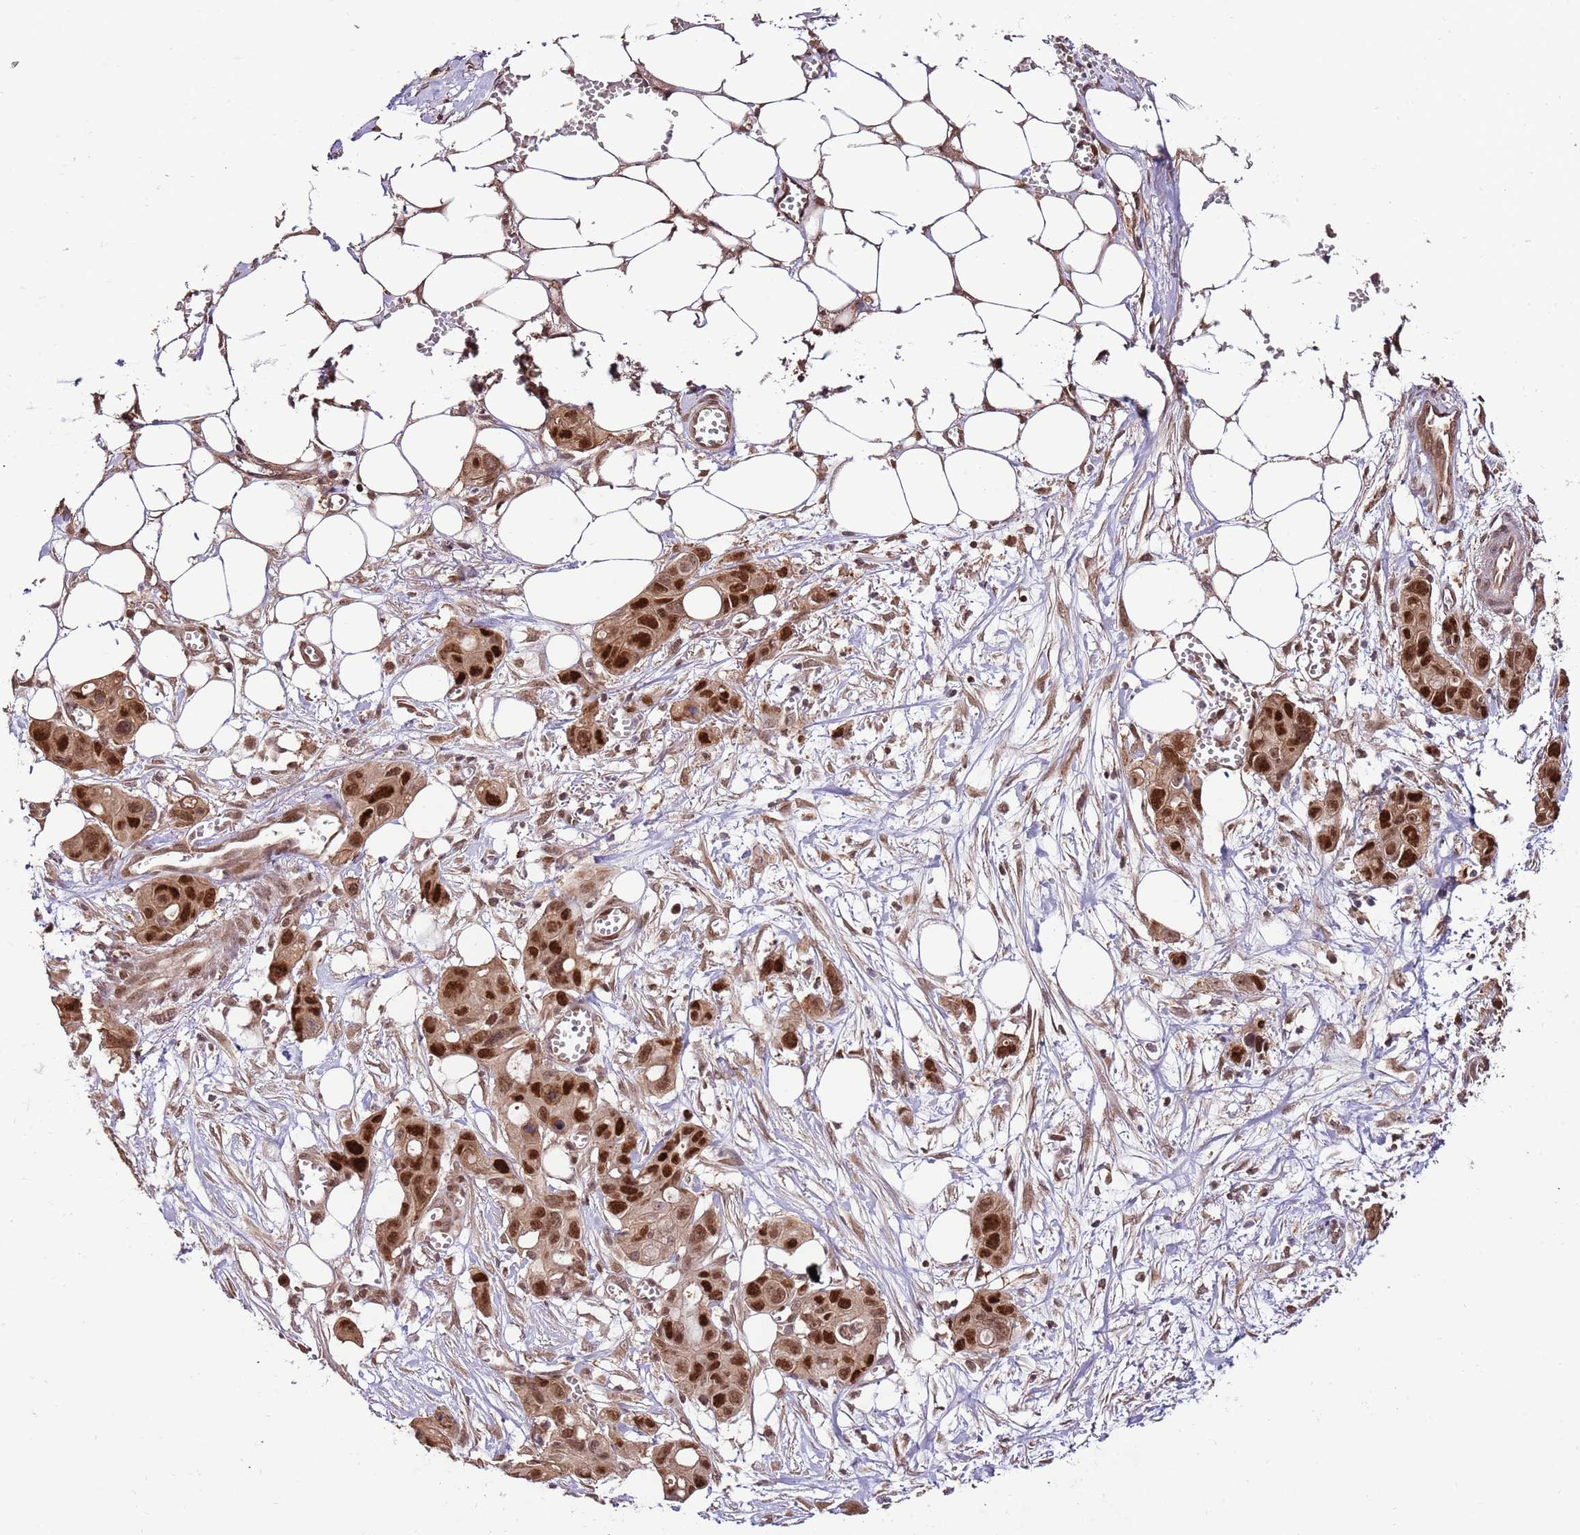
{"staining": {"intensity": "strong", "quantity": ">75%", "location": "nuclear"}, "tissue": "ovarian cancer", "cell_type": "Tumor cells", "image_type": "cancer", "snomed": [{"axis": "morphology", "description": "Cystadenocarcinoma, mucinous, NOS"}, {"axis": "topography", "description": "Ovary"}], "caption": "Human mucinous cystadenocarcinoma (ovarian) stained with a protein marker reveals strong staining in tumor cells.", "gene": "RIF1", "patient": {"sex": "female", "age": 70}}